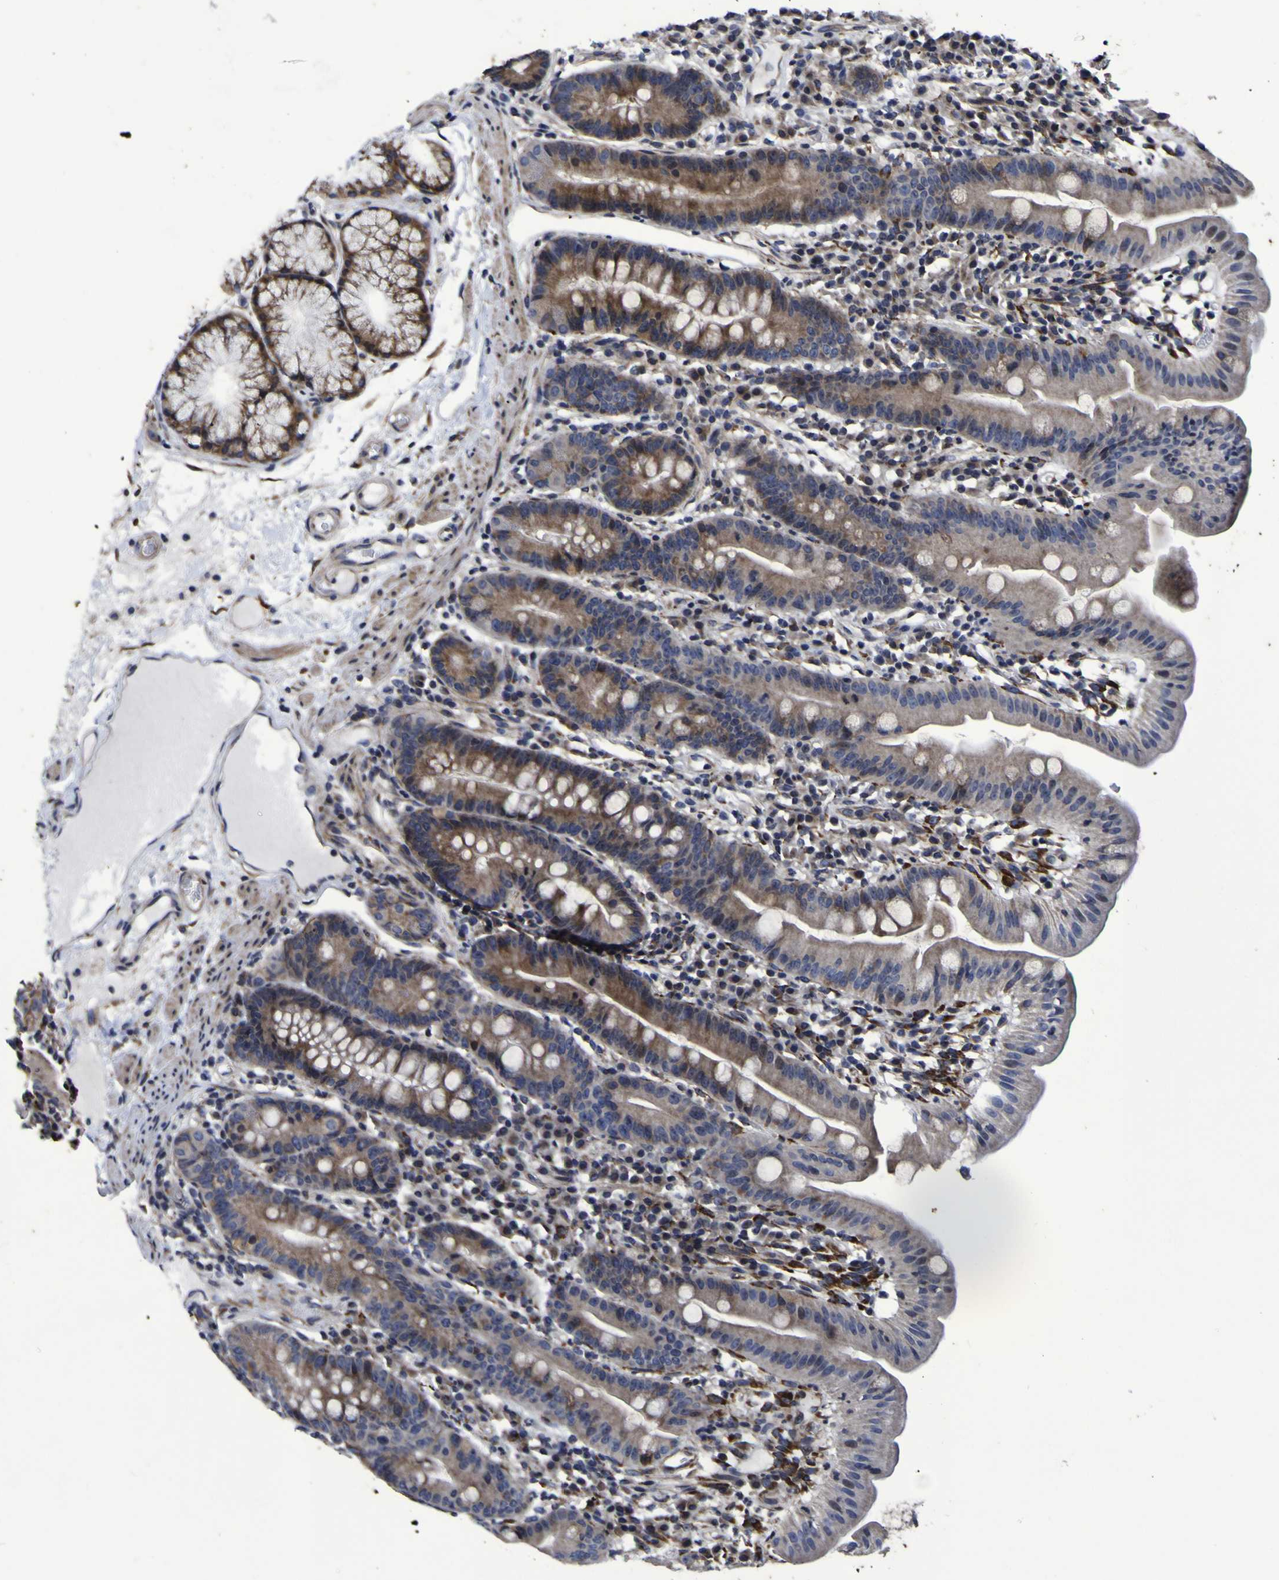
{"staining": {"intensity": "strong", "quantity": ">75%", "location": "cytoplasmic/membranous"}, "tissue": "duodenum", "cell_type": "Glandular cells", "image_type": "normal", "snomed": [{"axis": "morphology", "description": "Normal tissue, NOS"}, {"axis": "topography", "description": "Duodenum"}], "caption": "Immunohistochemistry staining of benign duodenum, which demonstrates high levels of strong cytoplasmic/membranous staining in approximately >75% of glandular cells indicating strong cytoplasmic/membranous protein staining. The staining was performed using DAB (3,3'-diaminobenzidine) (brown) for protein detection and nuclei were counterstained in hematoxylin (blue).", "gene": "P3H1", "patient": {"sex": "male", "age": 50}}